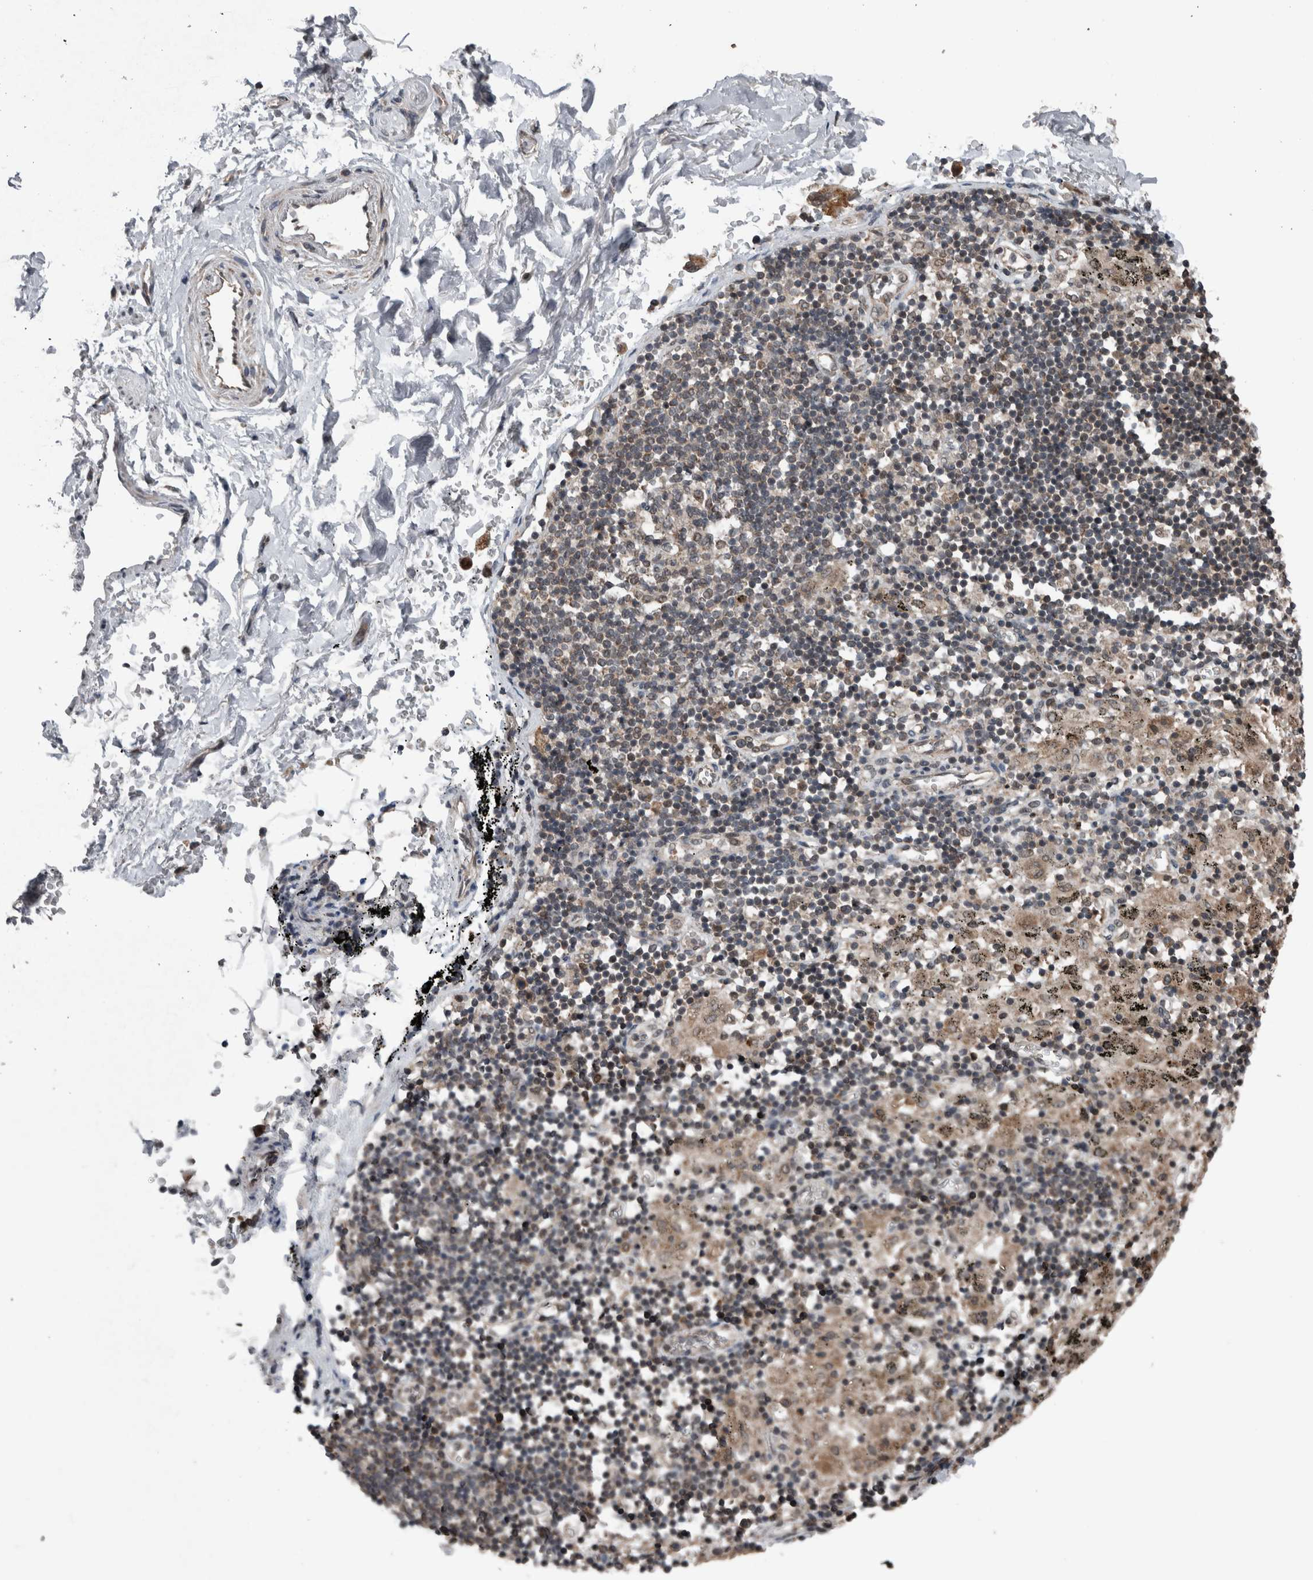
{"staining": {"intensity": "weak", "quantity": "25%-75%", "location": "cytoplasmic/membranous"}, "tissue": "soft tissue", "cell_type": "Fibroblasts", "image_type": "normal", "snomed": [{"axis": "morphology", "description": "Normal tissue, NOS"}, {"axis": "topography", "description": "Cartilage tissue"}, {"axis": "topography", "description": "Lung"}], "caption": "Normal soft tissue reveals weak cytoplasmic/membranous positivity in about 25%-75% of fibroblasts.", "gene": "ENY2", "patient": {"sex": "female", "age": 77}}